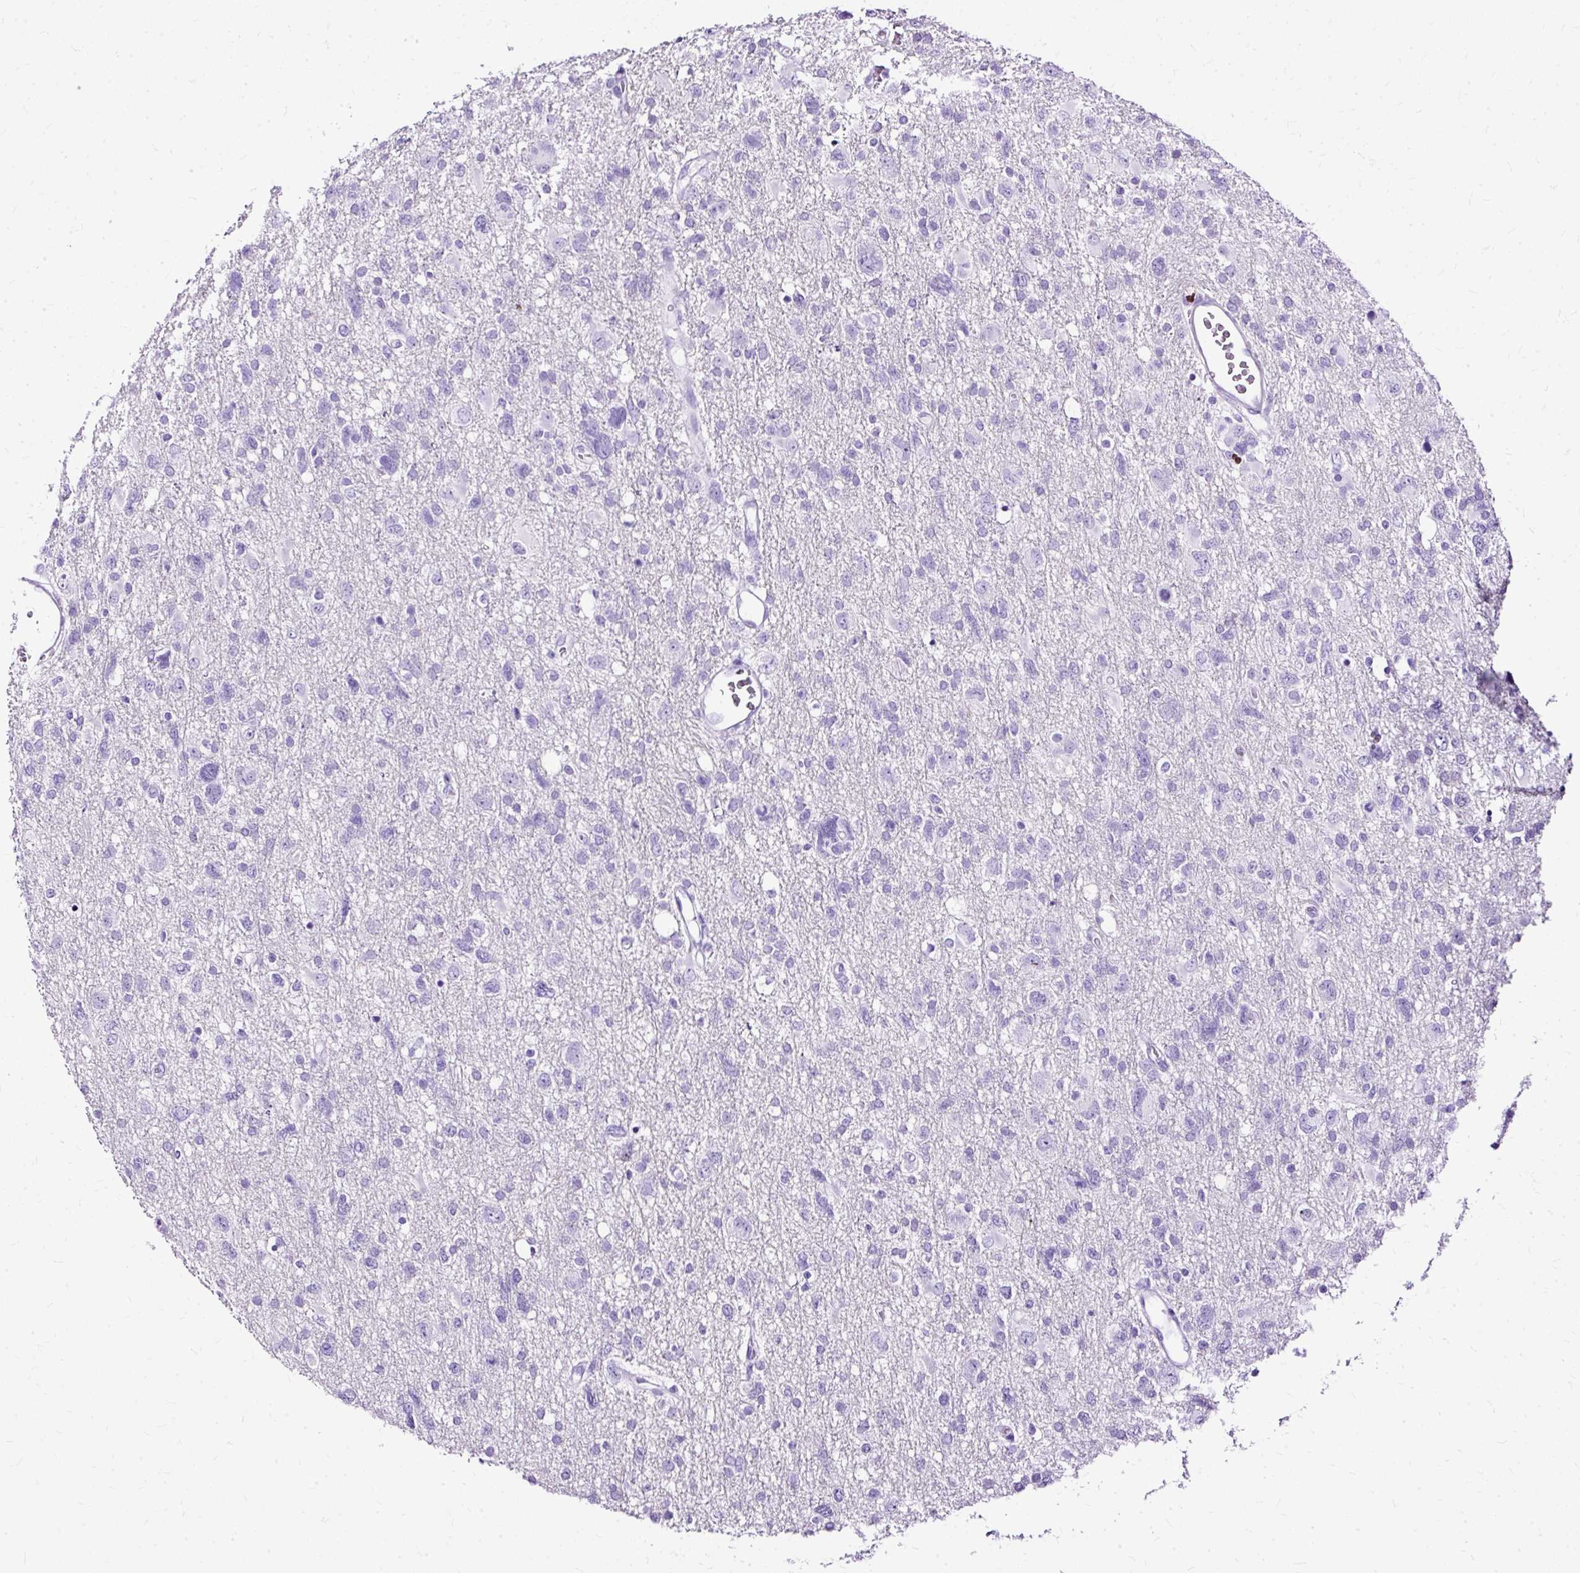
{"staining": {"intensity": "negative", "quantity": "none", "location": "none"}, "tissue": "glioma", "cell_type": "Tumor cells", "image_type": "cancer", "snomed": [{"axis": "morphology", "description": "Glioma, malignant, High grade"}, {"axis": "topography", "description": "Brain"}], "caption": "Human malignant high-grade glioma stained for a protein using IHC exhibits no staining in tumor cells.", "gene": "SLC8A2", "patient": {"sex": "male", "age": 61}}